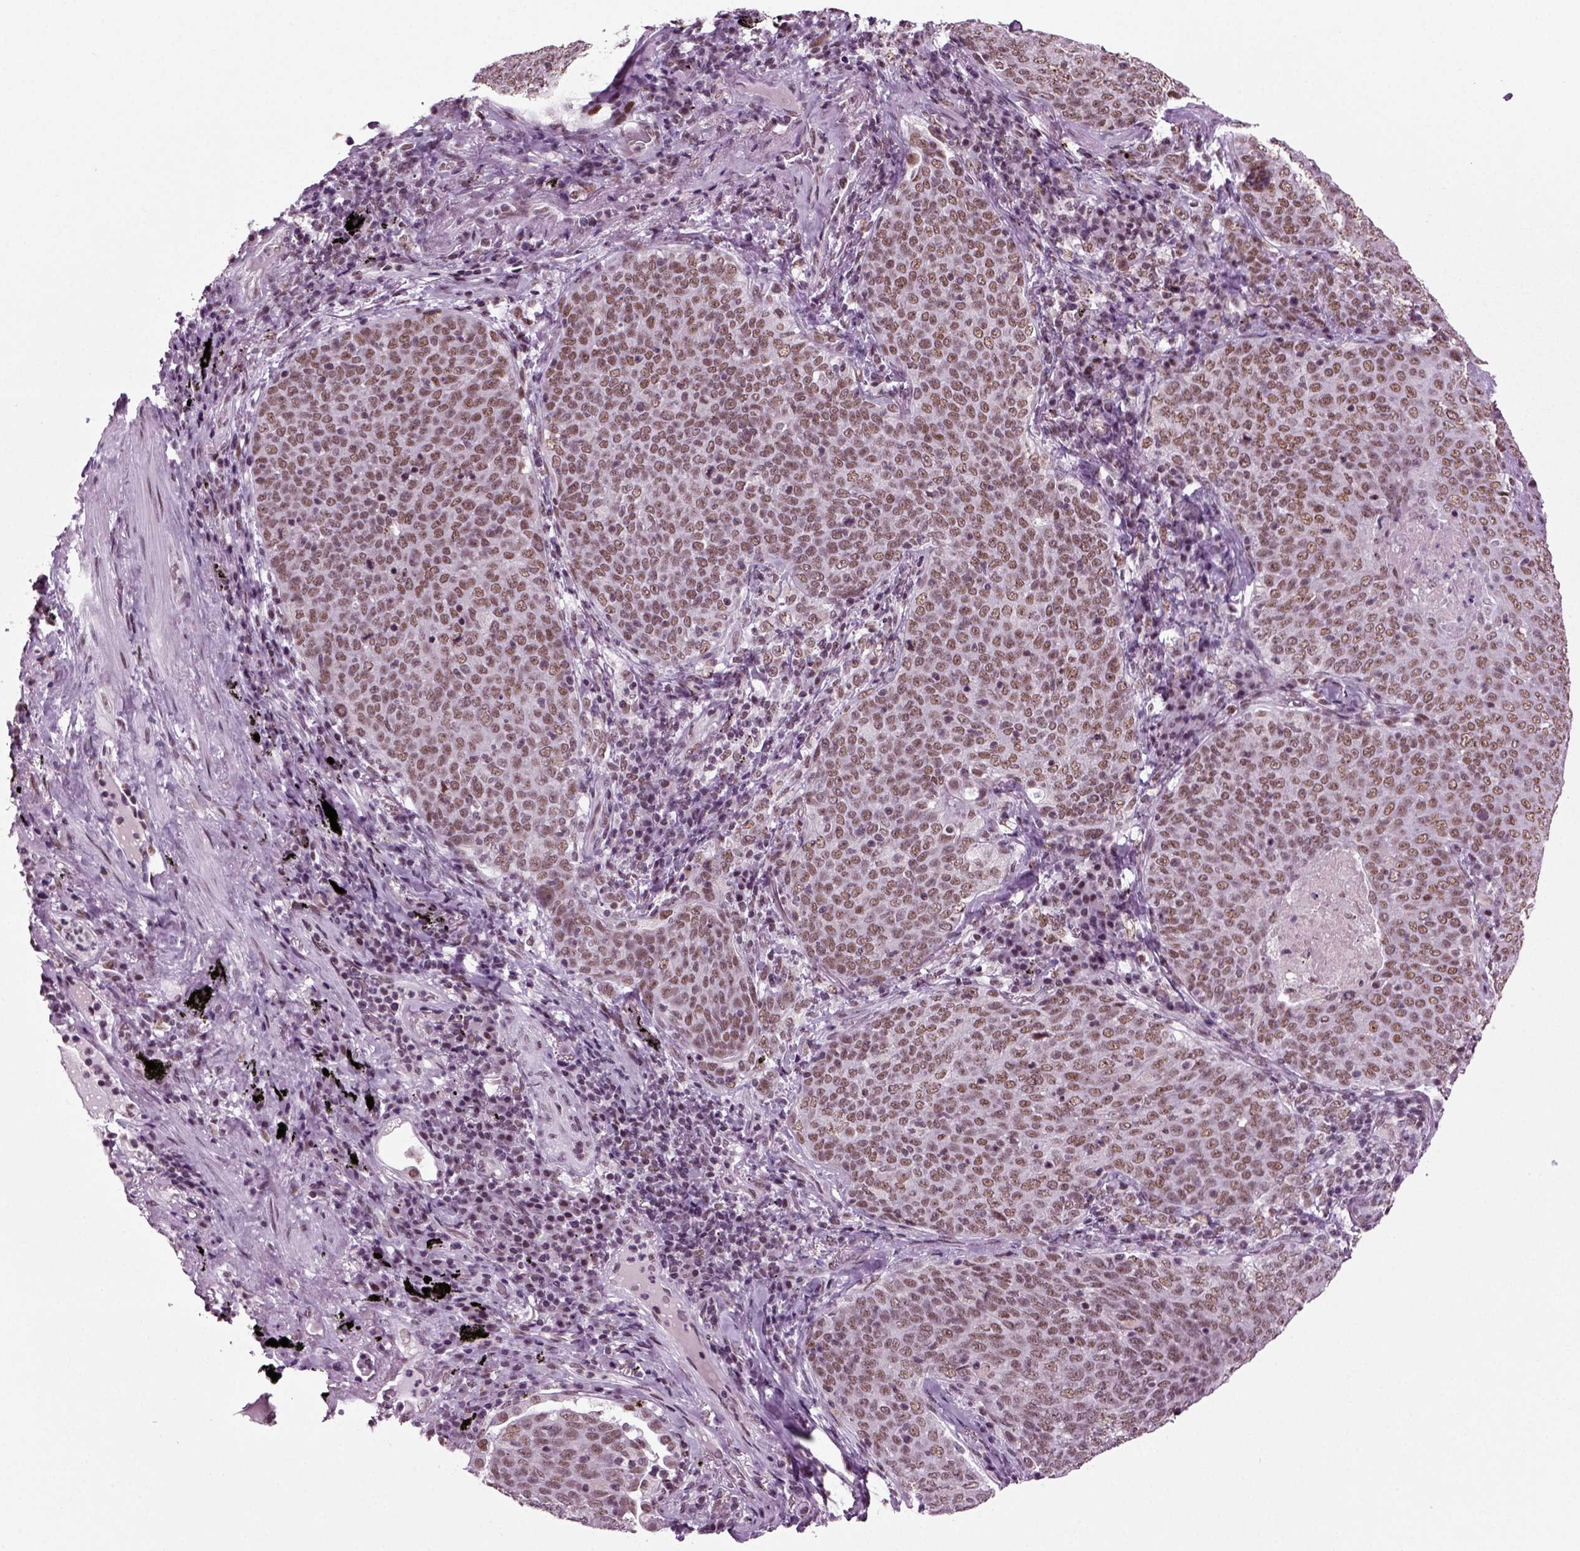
{"staining": {"intensity": "moderate", "quantity": ">75%", "location": "nuclear"}, "tissue": "lung cancer", "cell_type": "Tumor cells", "image_type": "cancer", "snomed": [{"axis": "morphology", "description": "Squamous cell carcinoma, NOS"}, {"axis": "topography", "description": "Lung"}], "caption": "This micrograph shows immunohistochemistry staining of lung cancer (squamous cell carcinoma), with medium moderate nuclear positivity in approximately >75% of tumor cells.", "gene": "RCOR3", "patient": {"sex": "male", "age": 82}}